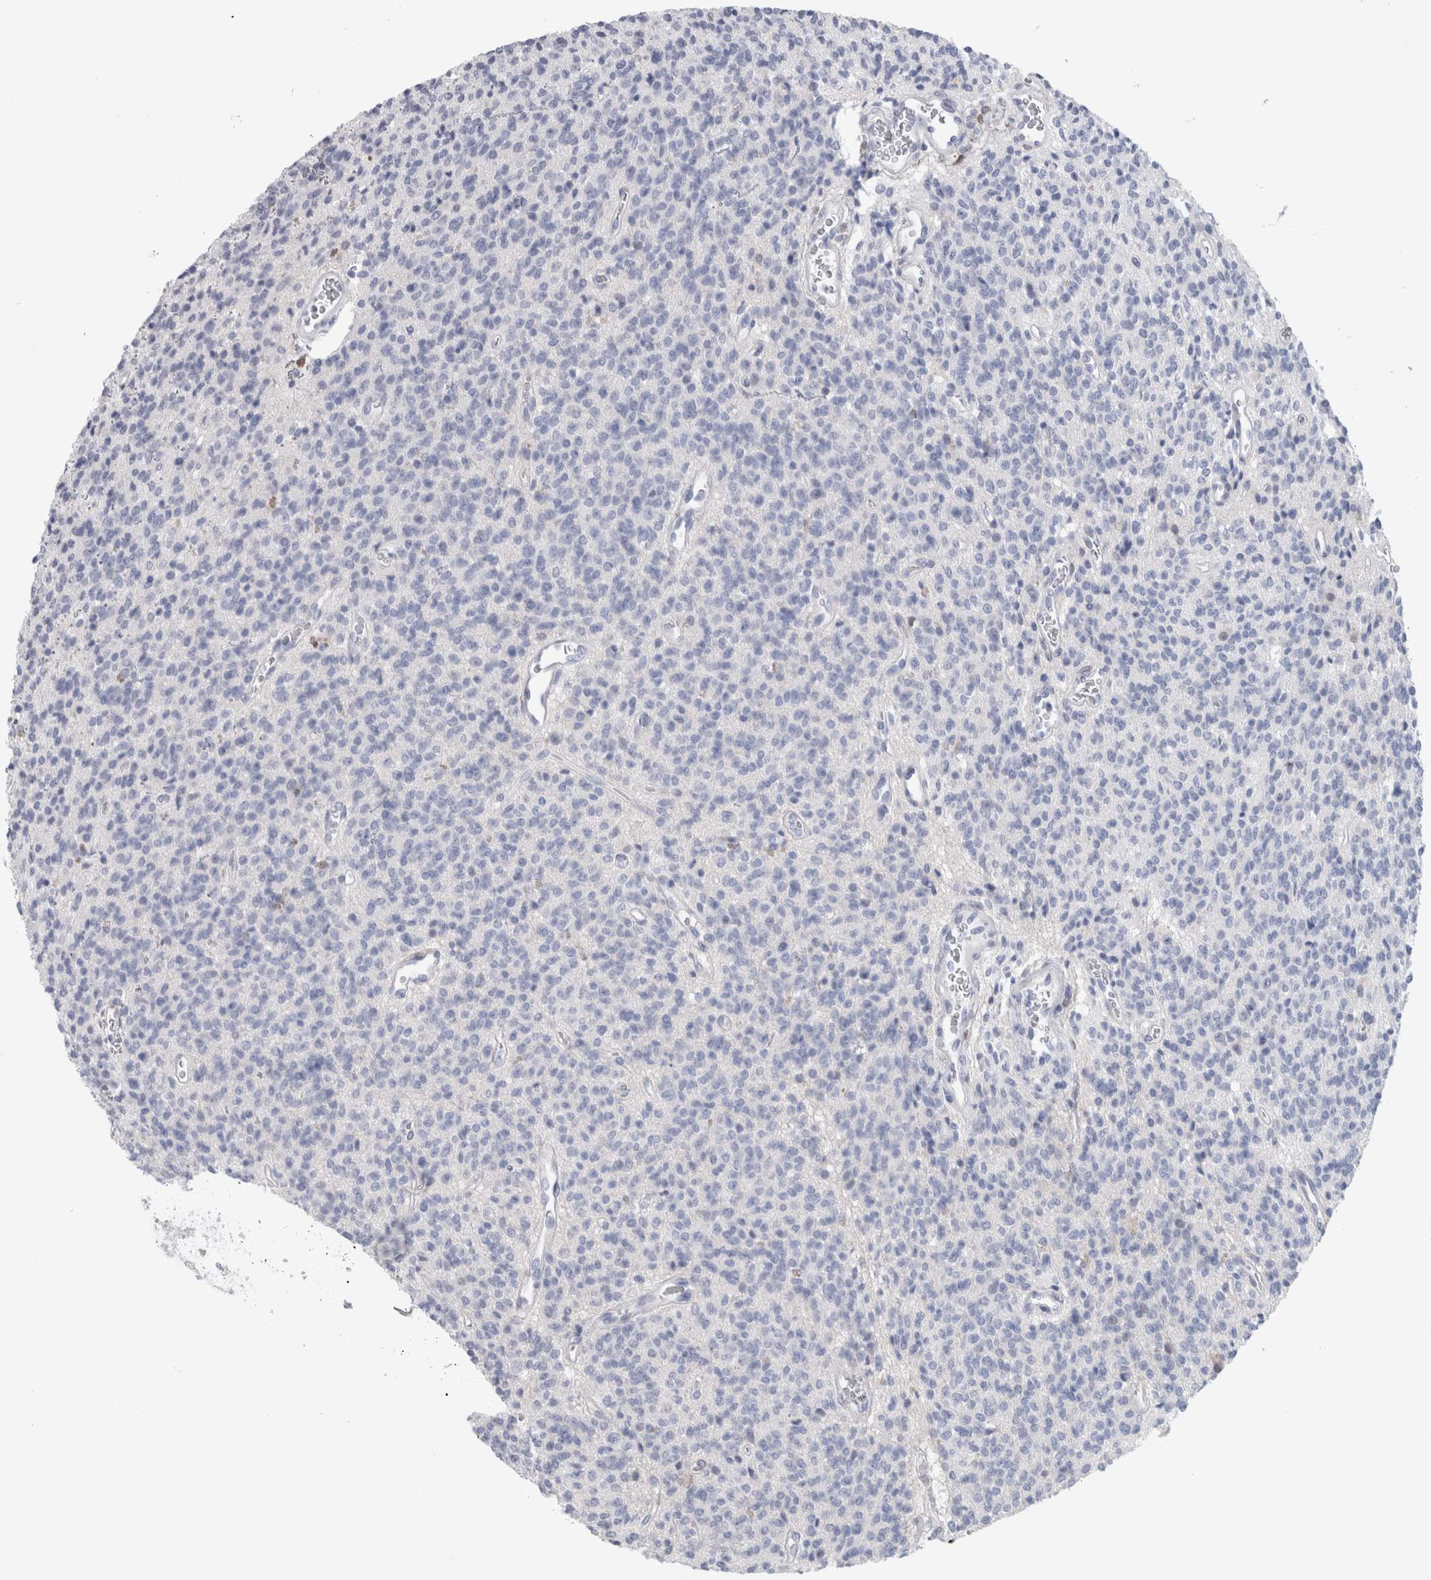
{"staining": {"intensity": "negative", "quantity": "none", "location": "none"}, "tissue": "glioma", "cell_type": "Tumor cells", "image_type": "cancer", "snomed": [{"axis": "morphology", "description": "Glioma, malignant, High grade"}, {"axis": "topography", "description": "Brain"}], "caption": "DAB immunohistochemical staining of human high-grade glioma (malignant) shows no significant positivity in tumor cells.", "gene": "CA8", "patient": {"sex": "male", "age": 34}}